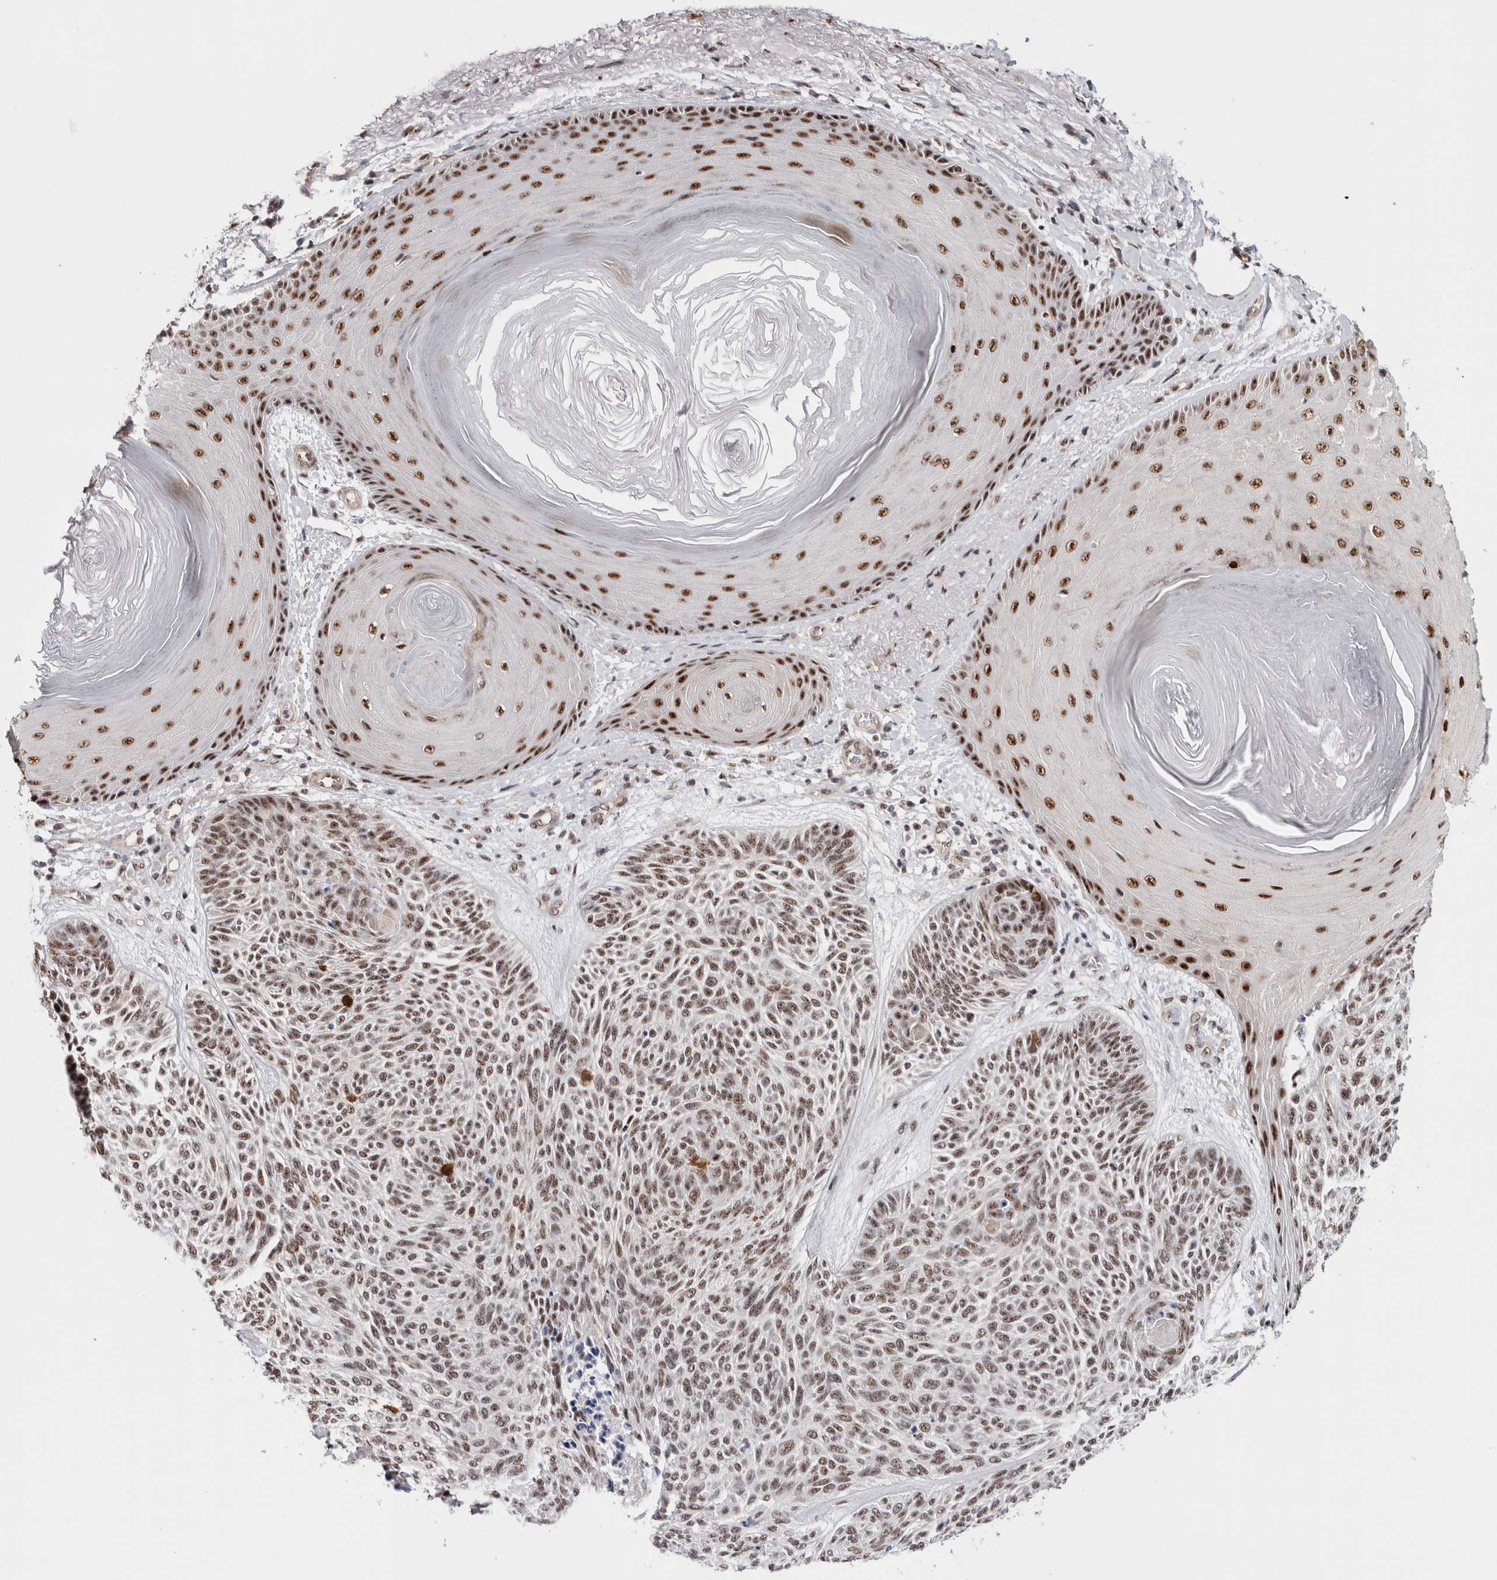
{"staining": {"intensity": "moderate", "quantity": ">75%", "location": "nuclear"}, "tissue": "skin cancer", "cell_type": "Tumor cells", "image_type": "cancer", "snomed": [{"axis": "morphology", "description": "Basal cell carcinoma"}, {"axis": "topography", "description": "Skin"}], "caption": "Tumor cells demonstrate medium levels of moderate nuclear positivity in approximately >75% of cells in human skin cancer.", "gene": "MKNK1", "patient": {"sex": "male", "age": 55}}